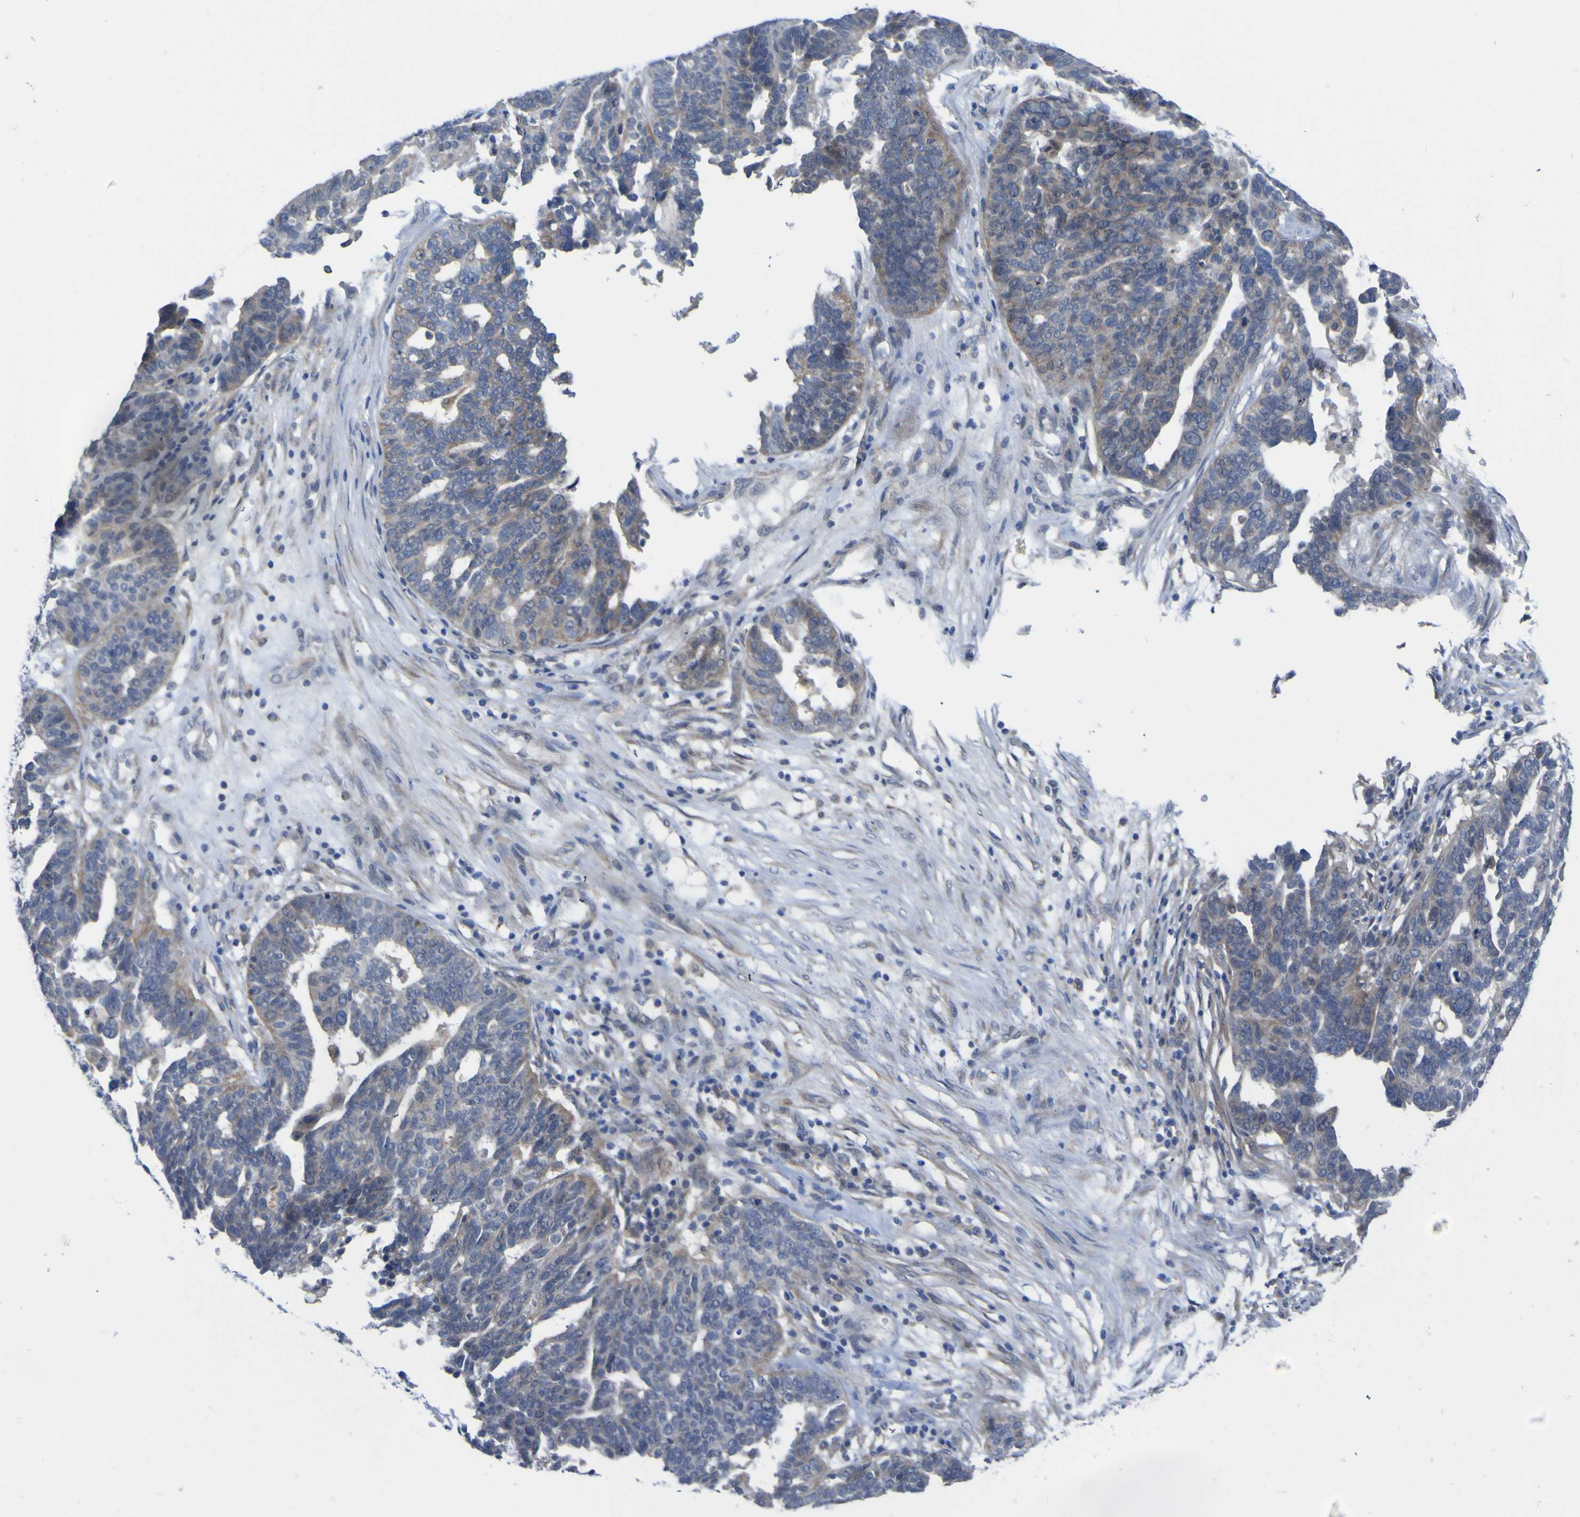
{"staining": {"intensity": "weak", "quantity": "<25%", "location": "cytoplasmic/membranous"}, "tissue": "ovarian cancer", "cell_type": "Tumor cells", "image_type": "cancer", "snomed": [{"axis": "morphology", "description": "Cystadenocarcinoma, serous, NOS"}, {"axis": "topography", "description": "Ovary"}], "caption": "Ovarian cancer stained for a protein using immunohistochemistry (IHC) exhibits no positivity tumor cells.", "gene": "TNFRSF11A", "patient": {"sex": "female", "age": 59}}